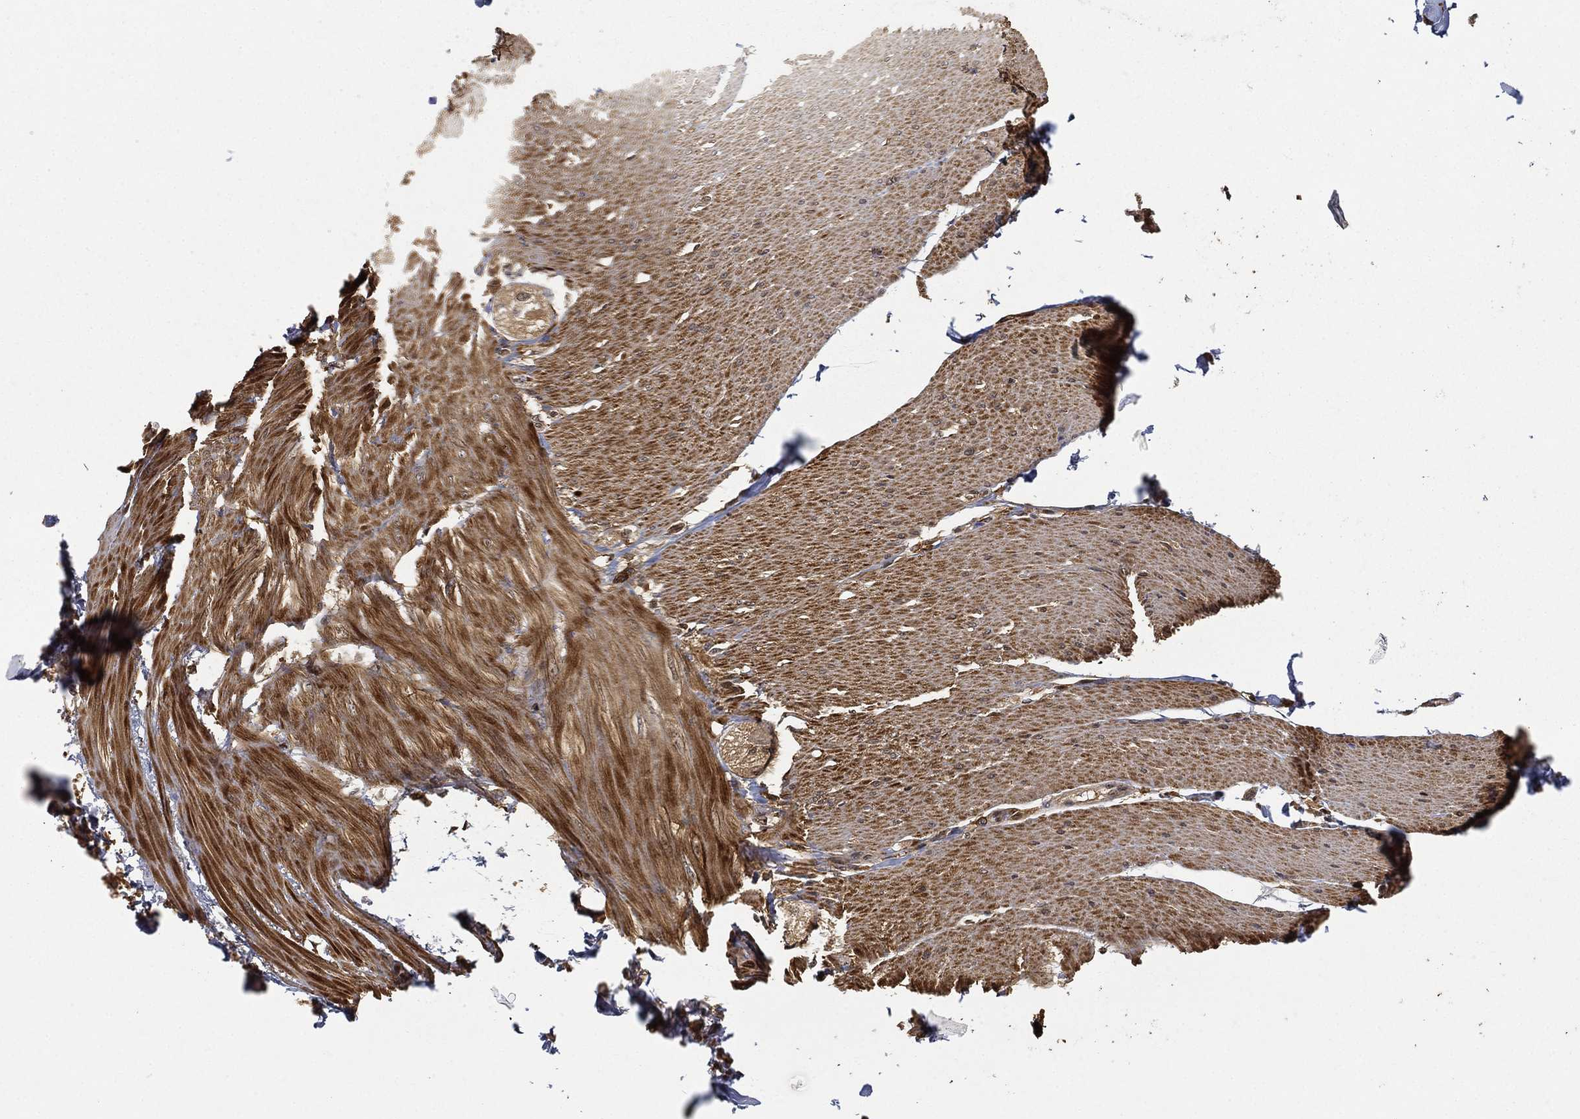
{"staining": {"intensity": "negative", "quantity": "none", "location": "none"}, "tissue": "adipose tissue", "cell_type": "Adipocytes", "image_type": "normal", "snomed": [{"axis": "morphology", "description": "Normal tissue, NOS"}, {"axis": "topography", "description": "Smooth muscle"}, {"axis": "topography", "description": "Duodenum"}, {"axis": "topography", "description": "Peripheral nerve tissue"}], "caption": "DAB (3,3'-diaminobenzidine) immunohistochemical staining of normal human adipose tissue reveals no significant expression in adipocytes.", "gene": "CRYL1", "patient": {"sex": "female", "age": 61}}